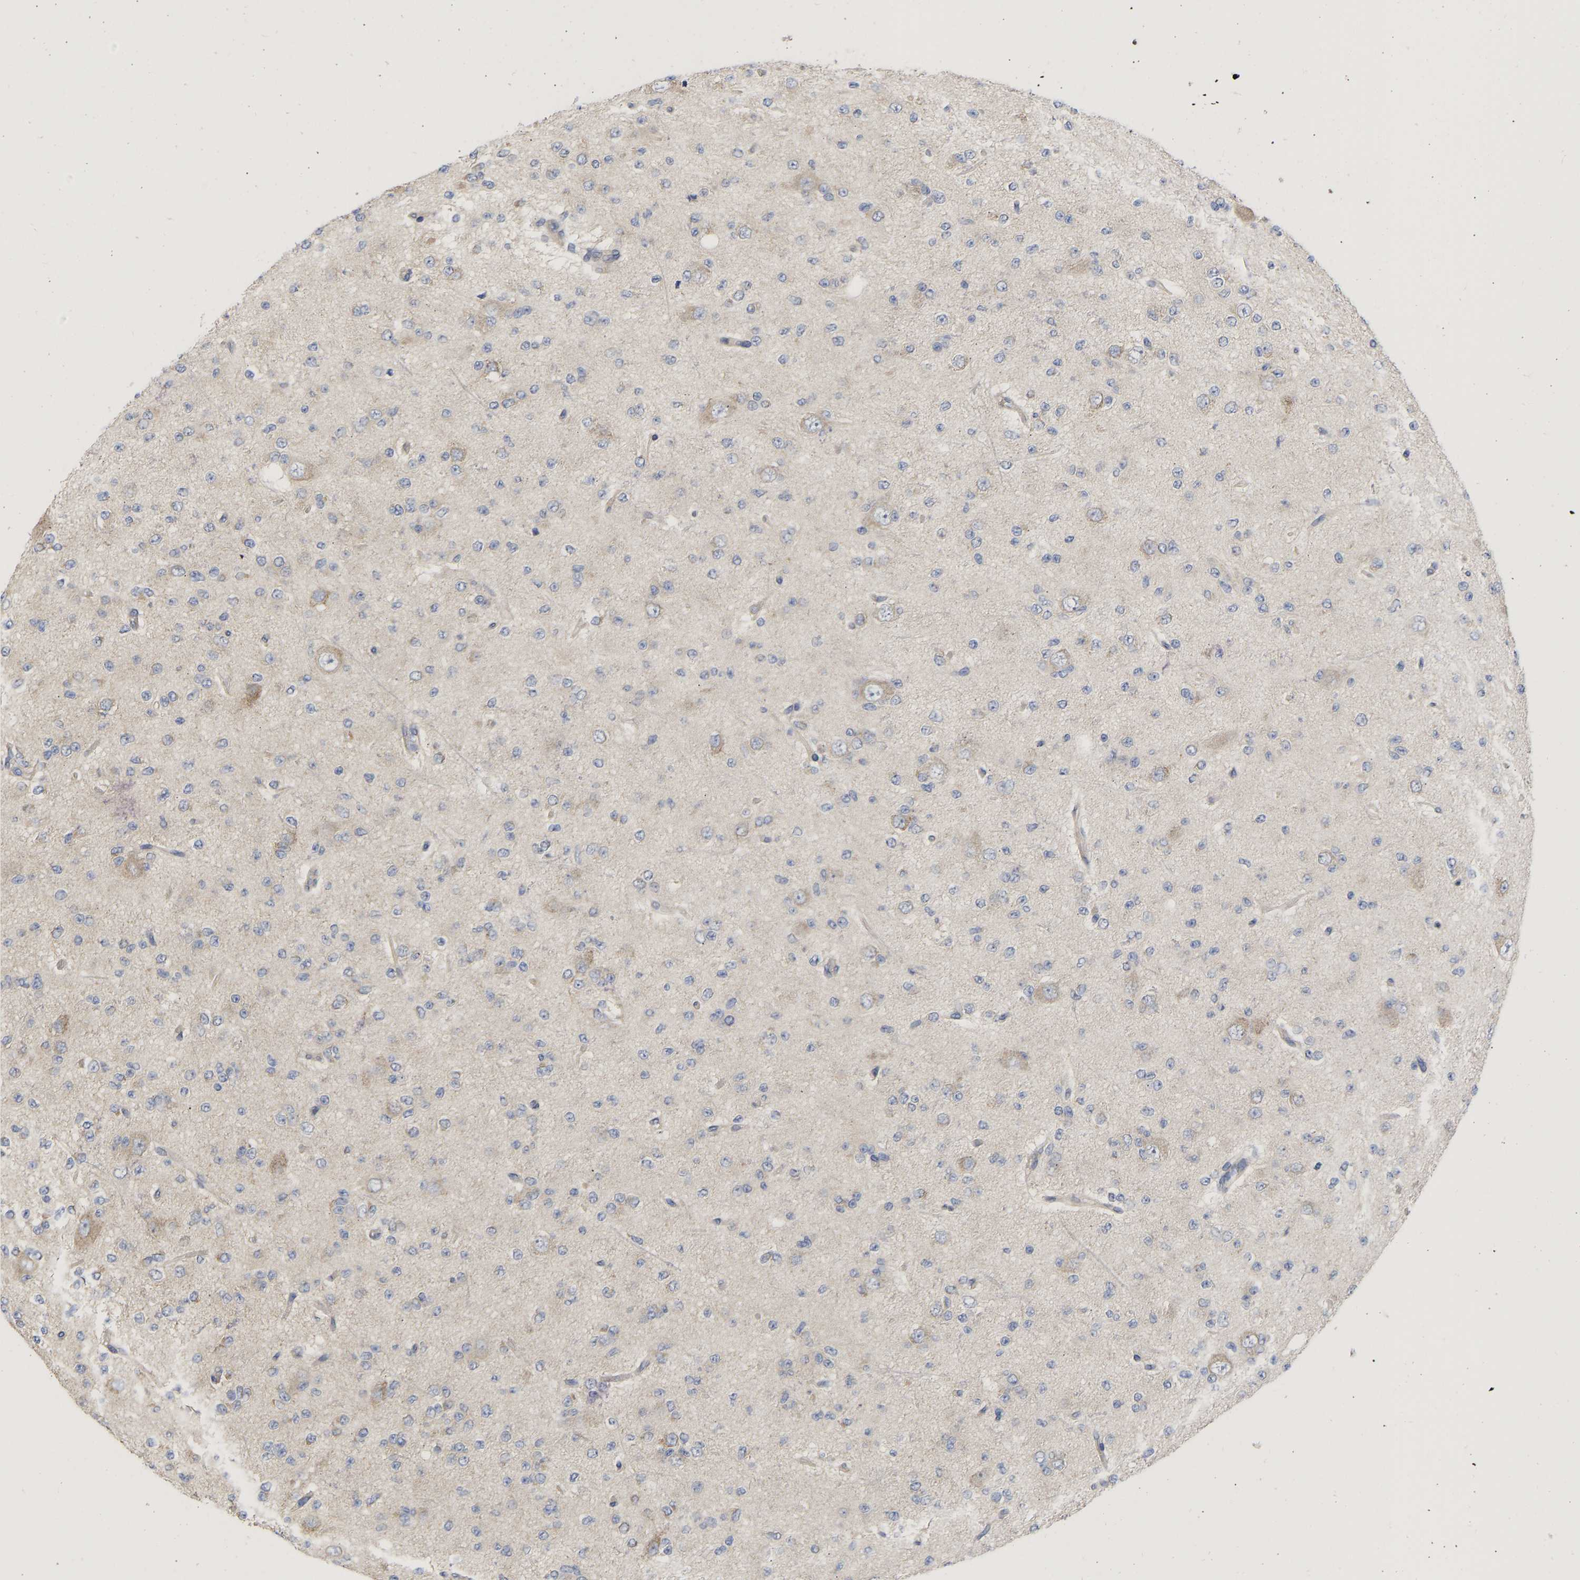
{"staining": {"intensity": "weak", "quantity": "<25%", "location": "cytoplasmic/membranous"}, "tissue": "glioma", "cell_type": "Tumor cells", "image_type": "cancer", "snomed": [{"axis": "morphology", "description": "Glioma, malignant, Low grade"}, {"axis": "topography", "description": "Brain"}], "caption": "Malignant glioma (low-grade) stained for a protein using immunohistochemistry demonstrates no positivity tumor cells.", "gene": "MAP2K3", "patient": {"sex": "male", "age": 38}}